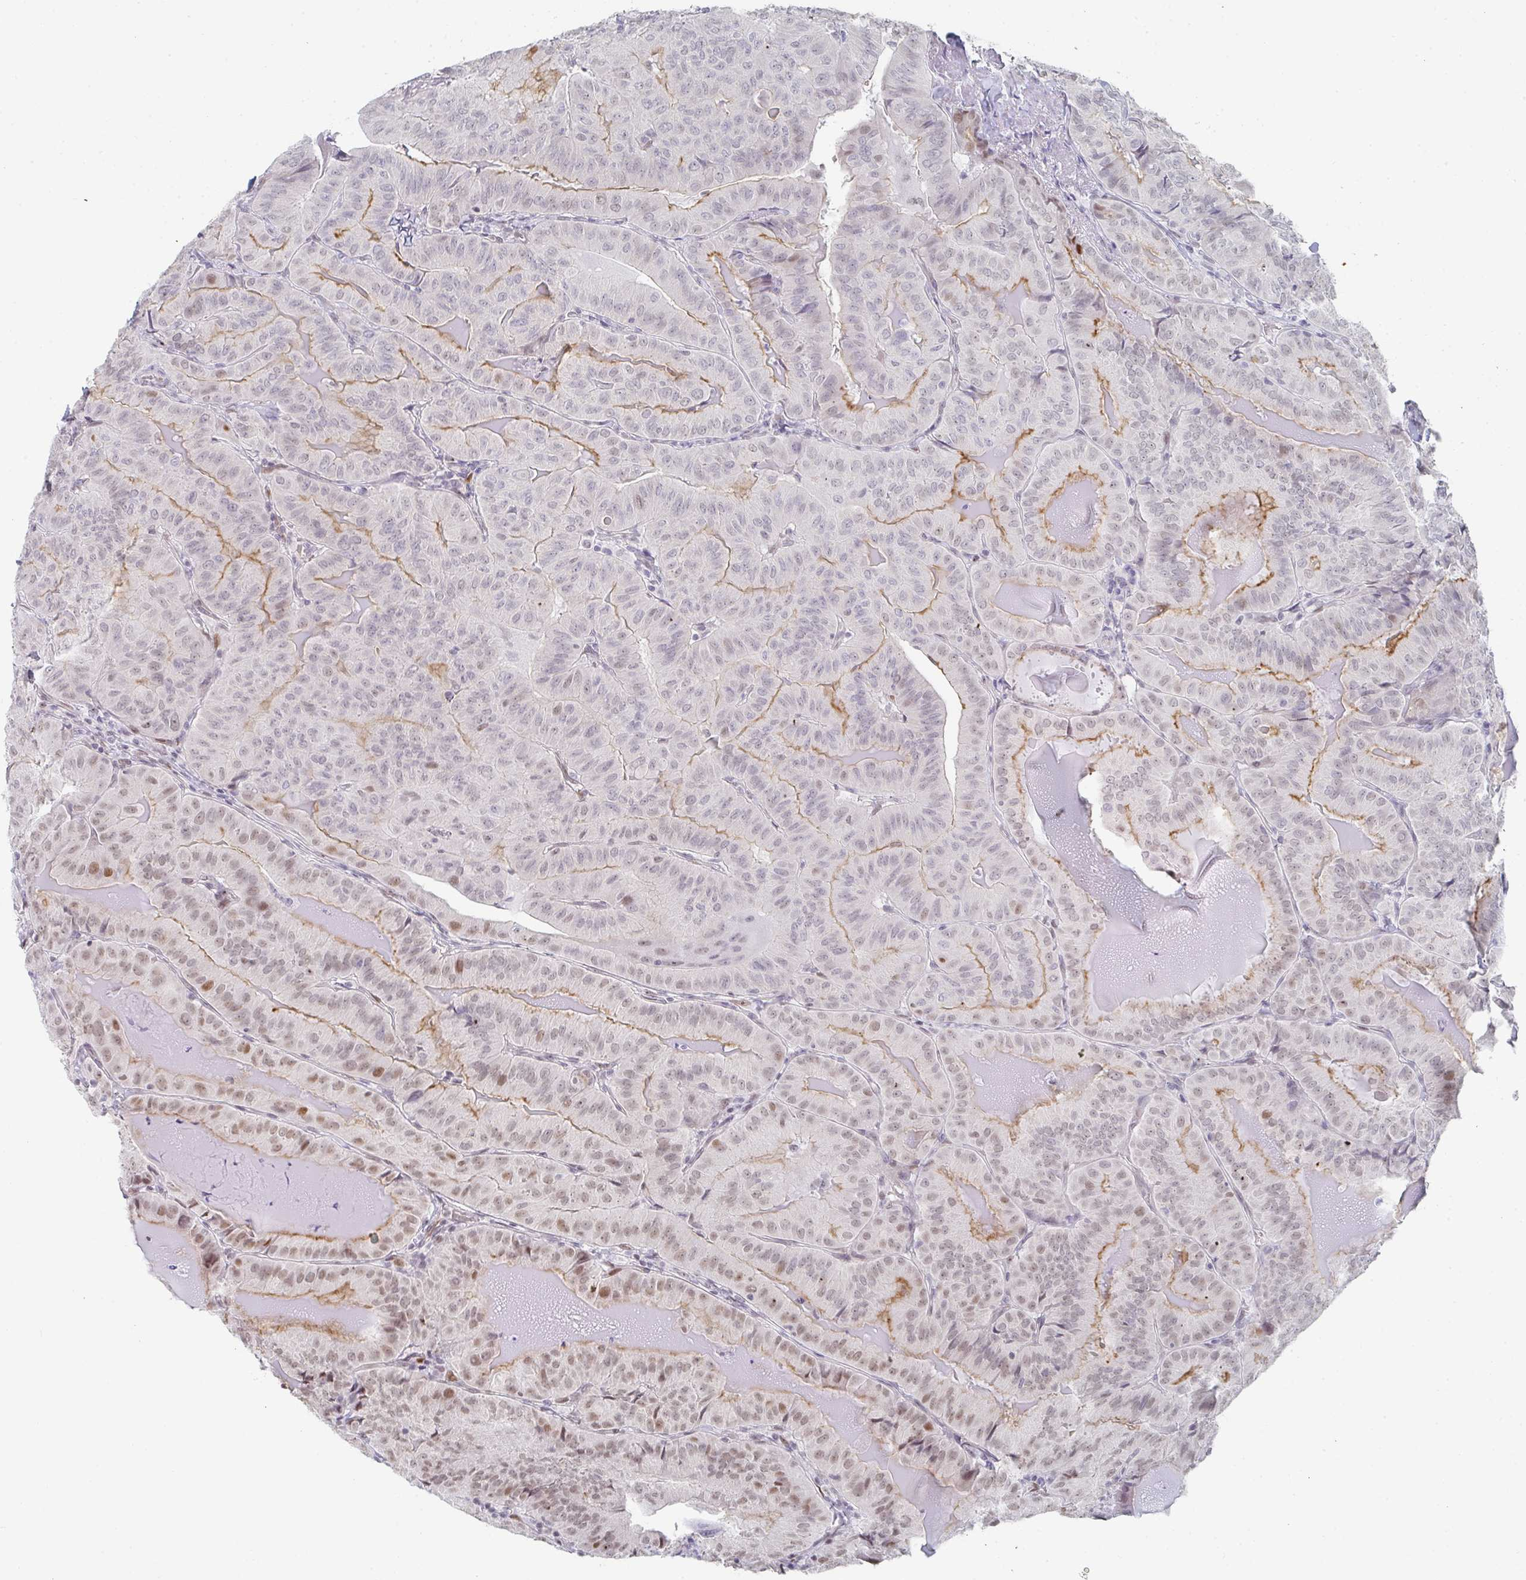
{"staining": {"intensity": "moderate", "quantity": "25%-75%", "location": "cytoplasmic/membranous,nuclear"}, "tissue": "thyroid cancer", "cell_type": "Tumor cells", "image_type": "cancer", "snomed": [{"axis": "morphology", "description": "Papillary adenocarcinoma, NOS"}, {"axis": "topography", "description": "Thyroid gland"}], "caption": "This micrograph shows immunohistochemistry staining of papillary adenocarcinoma (thyroid), with medium moderate cytoplasmic/membranous and nuclear expression in approximately 25%-75% of tumor cells.", "gene": "POU2AF2", "patient": {"sex": "female", "age": 68}}